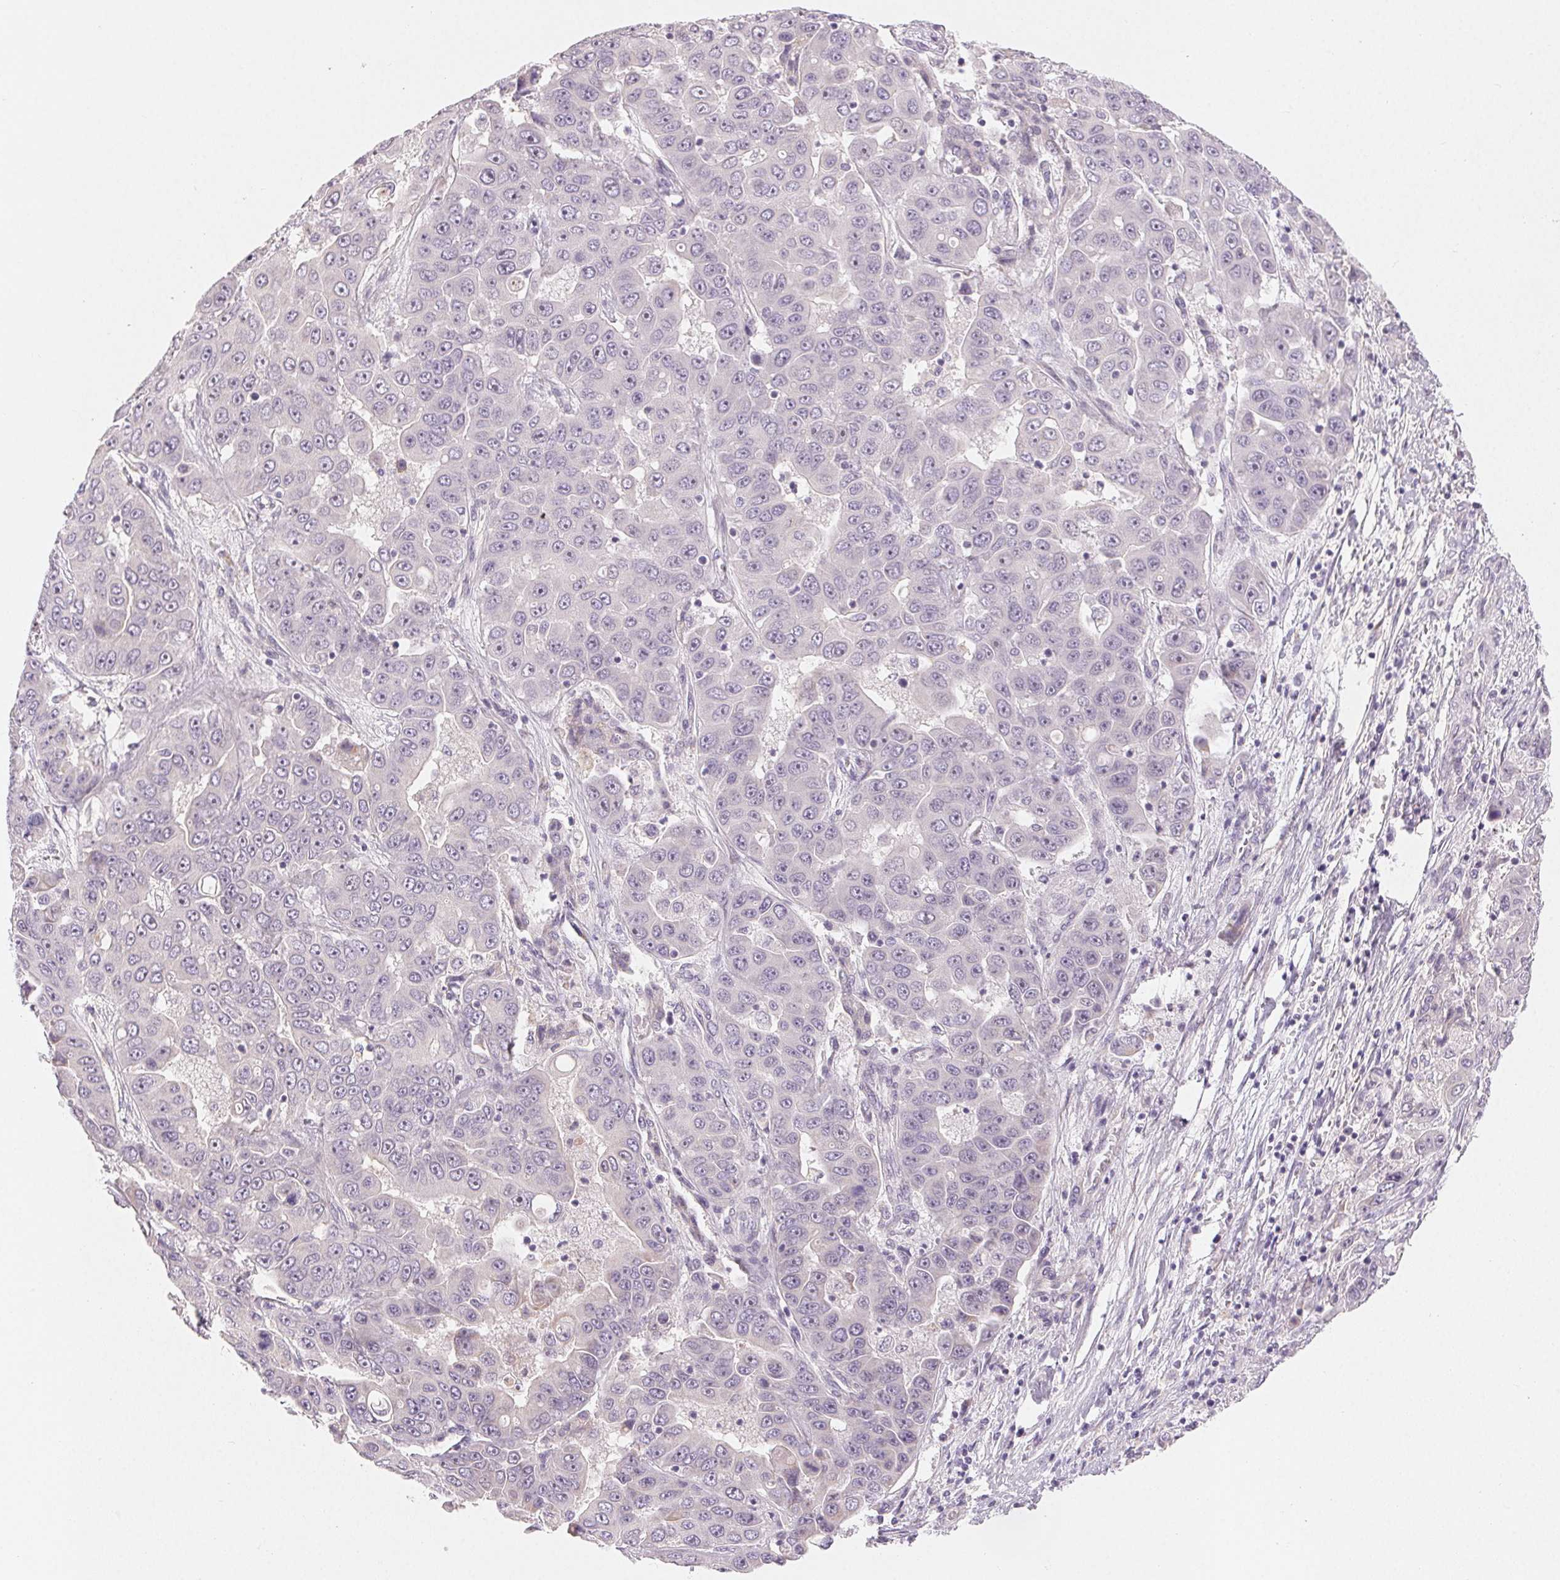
{"staining": {"intensity": "negative", "quantity": "none", "location": "none"}, "tissue": "liver cancer", "cell_type": "Tumor cells", "image_type": "cancer", "snomed": [{"axis": "morphology", "description": "Cholangiocarcinoma"}, {"axis": "topography", "description": "Liver"}], "caption": "Immunohistochemistry (IHC) of cholangiocarcinoma (liver) reveals no positivity in tumor cells. (DAB immunohistochemistry, high magnification).", "gene": "MYBL1", "patient": {"sex": "female", "age": 52}}